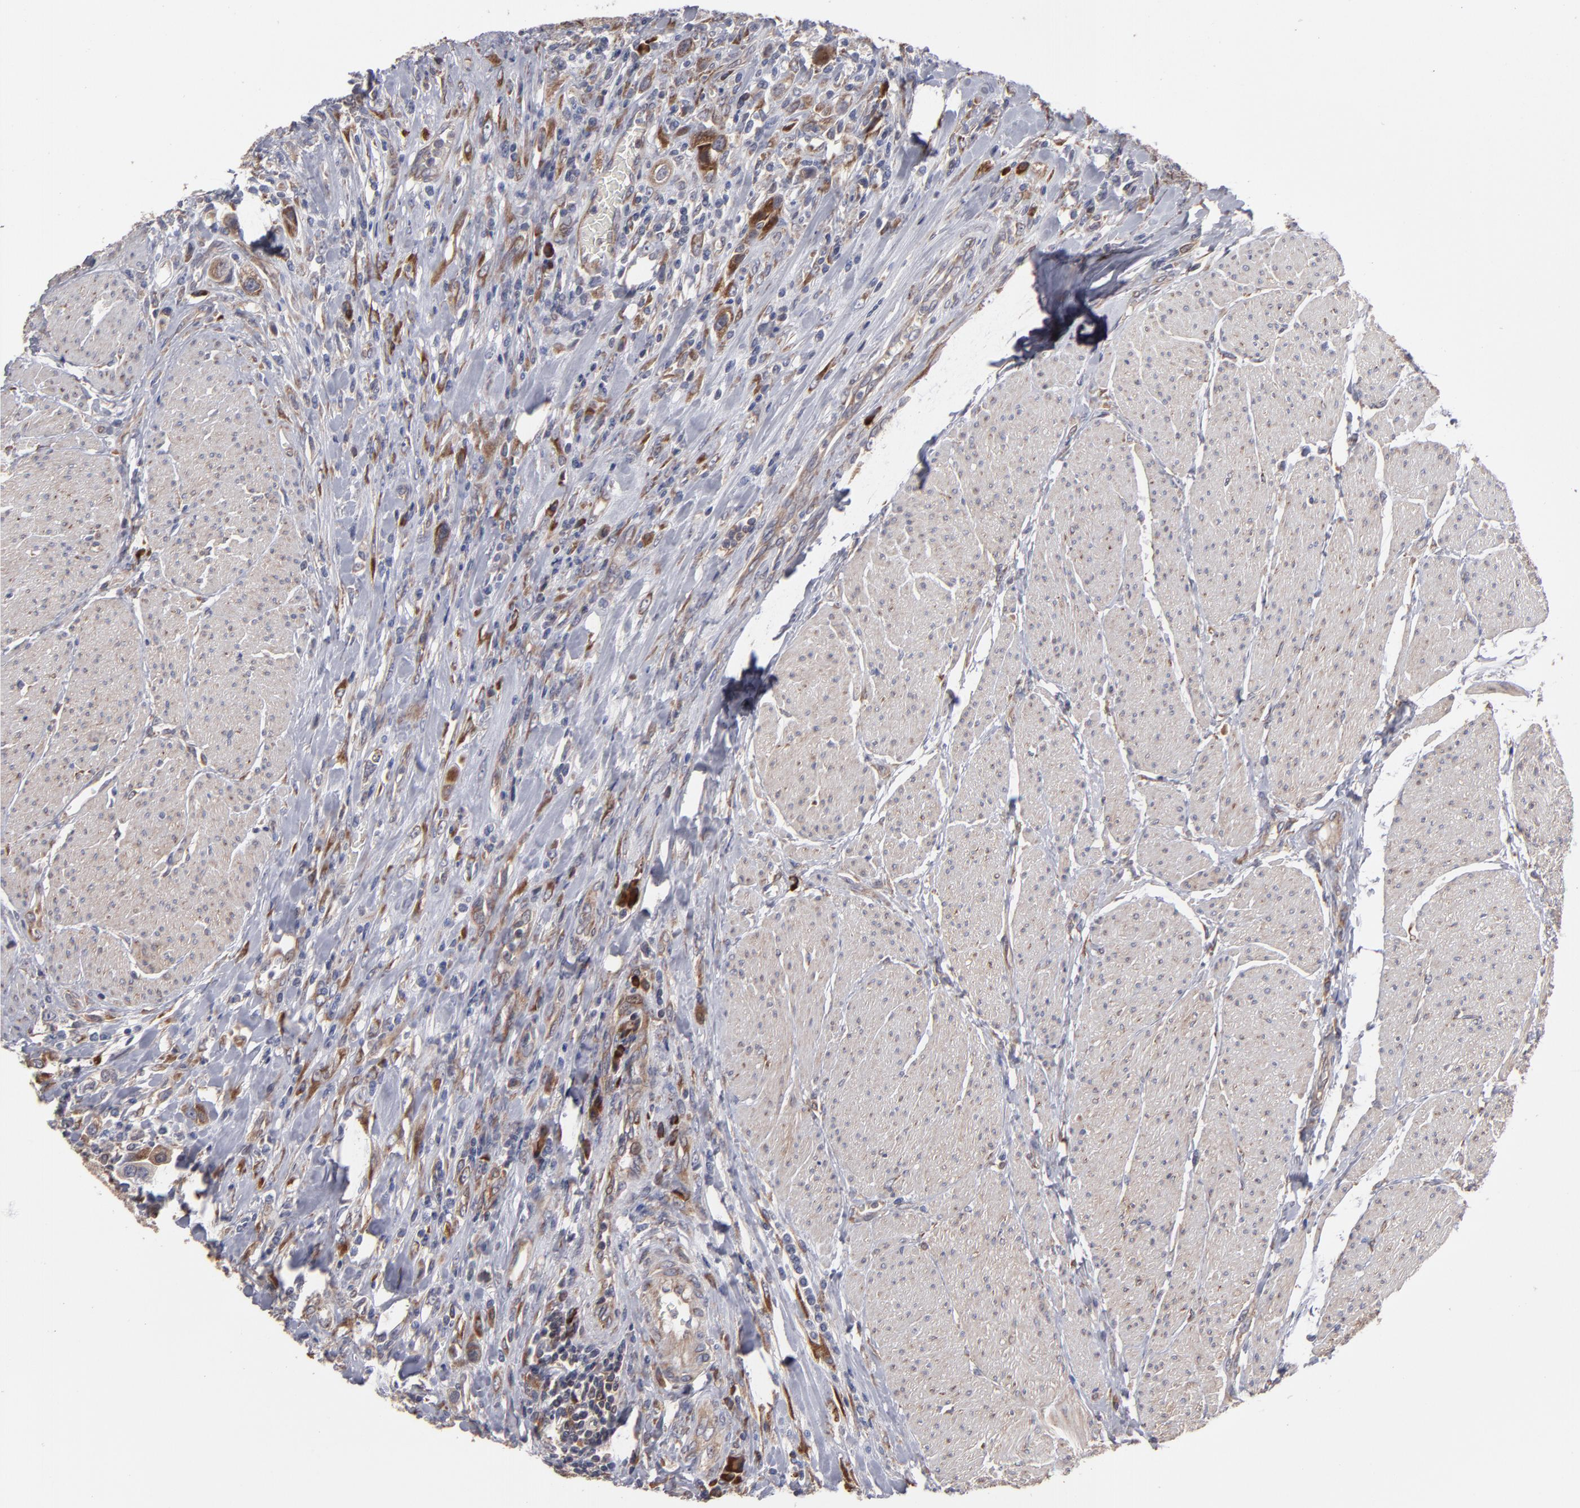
{"staining": {"intensity": "moderate", "quantity": "25%-75%", "location": "cytoplasmic/membranous"}, "tissue": "urothelial cancer", "cell_type": "Tumor cells", "image_type": "cancer", "snomed": [{"axis": "morphology", "description": "Urothelial carcinoma, High grade"}, {"axis": "topography", "description": "Urinary bladder"}], "caption": "Immunohistochemistry photomicrograph of neoplastic tissue: human urothelial carcinoma (high-grade) stained using immunohistochemistry (IHC) displays medium levels of moderate protein expression localized specifically in the cytoplasmic/membranous of tumor cells, appearing as a cytoplasmic/membranous brown color.", "gene": "SND1", "patient": {"sex": "male", "age": 50}}